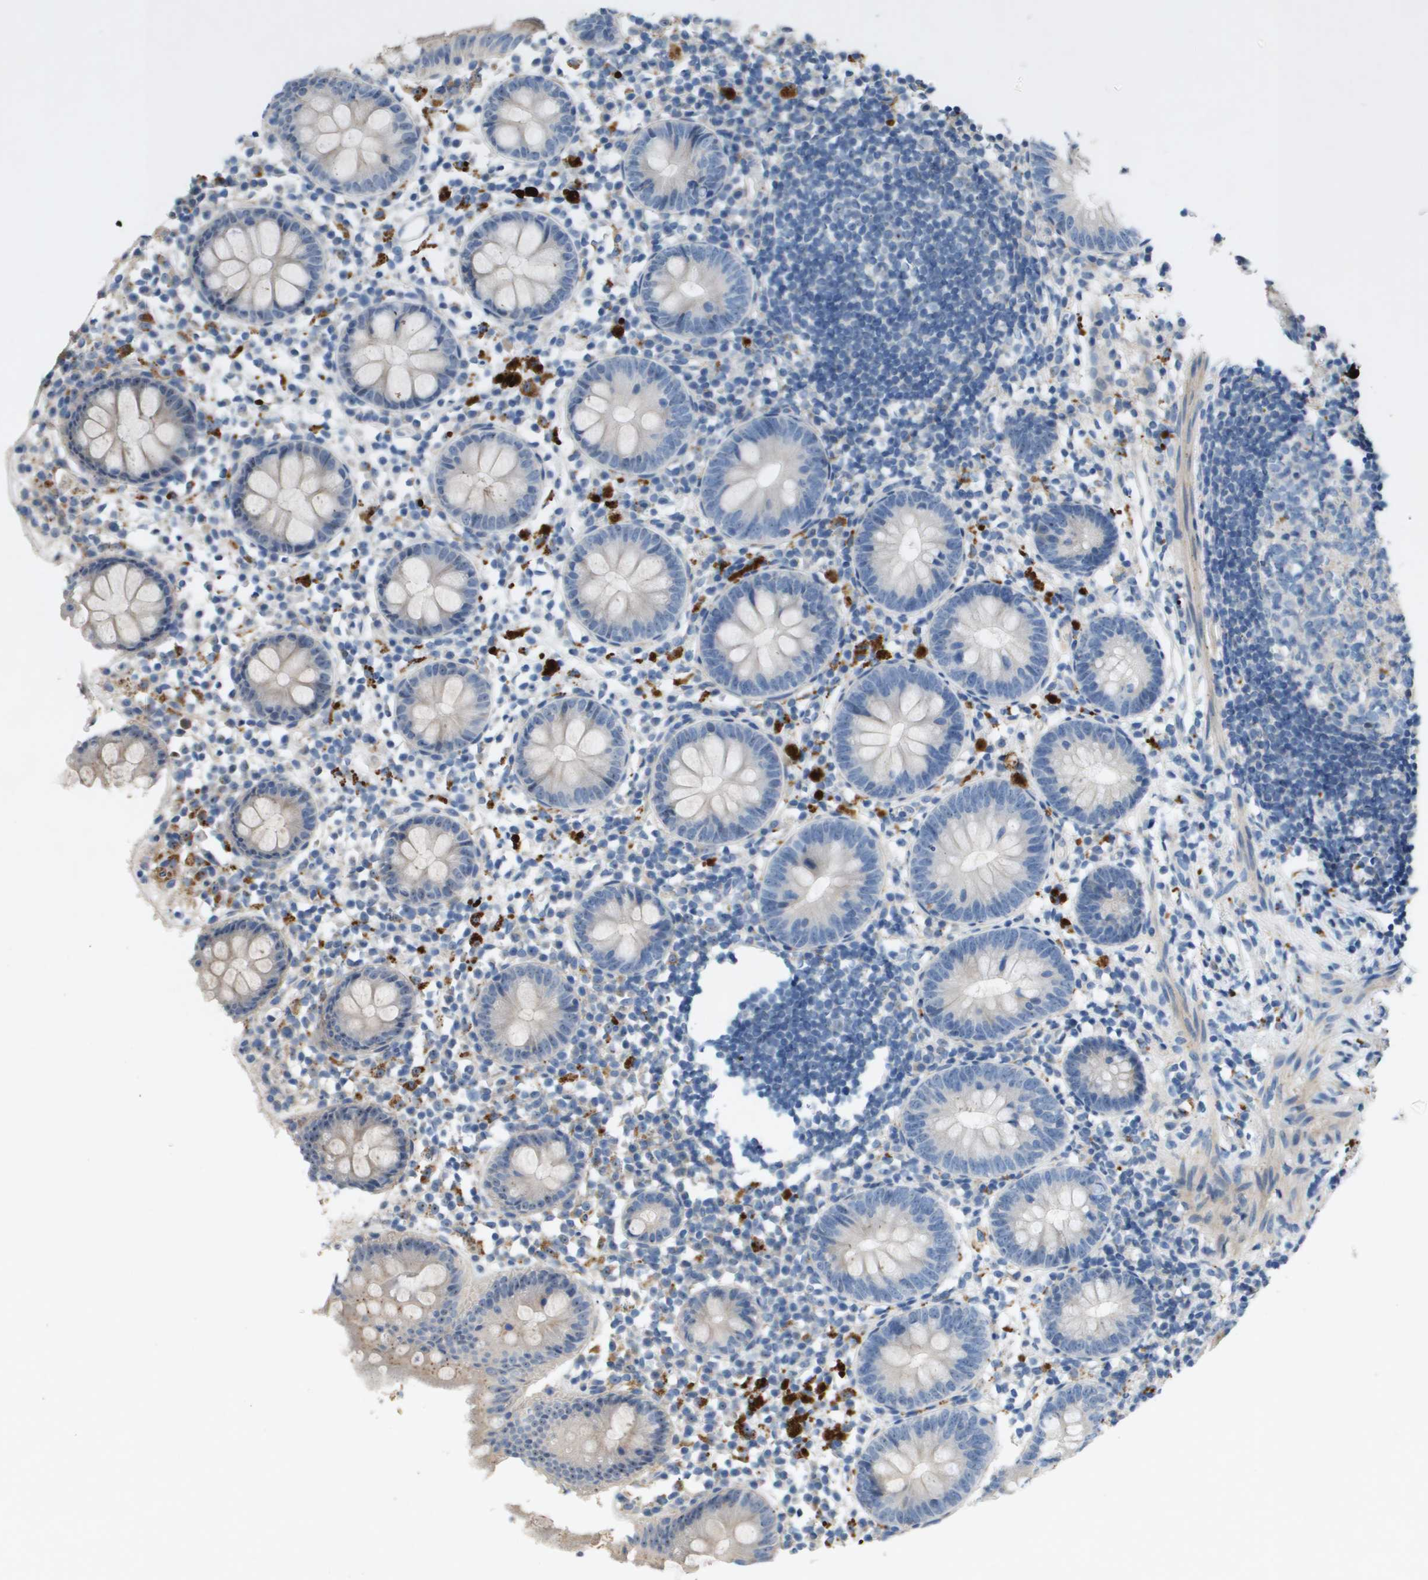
{"staining": {"intensity": "negative", "quantity": "none", "location": "none"}, "tissue": "appendix", "cell_type": "Glandular cells", "image_type": "normal", "snomed": [{"axis": "morphology", "description": "Normal tissue, NOS"}, {"axis": "topography", "description": "Appendix"}], "caption": "DAB (3,3'-diaminobenzidine) immunohistochemical staining of normal appendix shows no significant positivity in glandular cells. (Brightfield microscopy of DAB immunohistochemistry at high magnification).", "gene": "B3GNT5", "patient": {"sex": "female", "age": 20}}